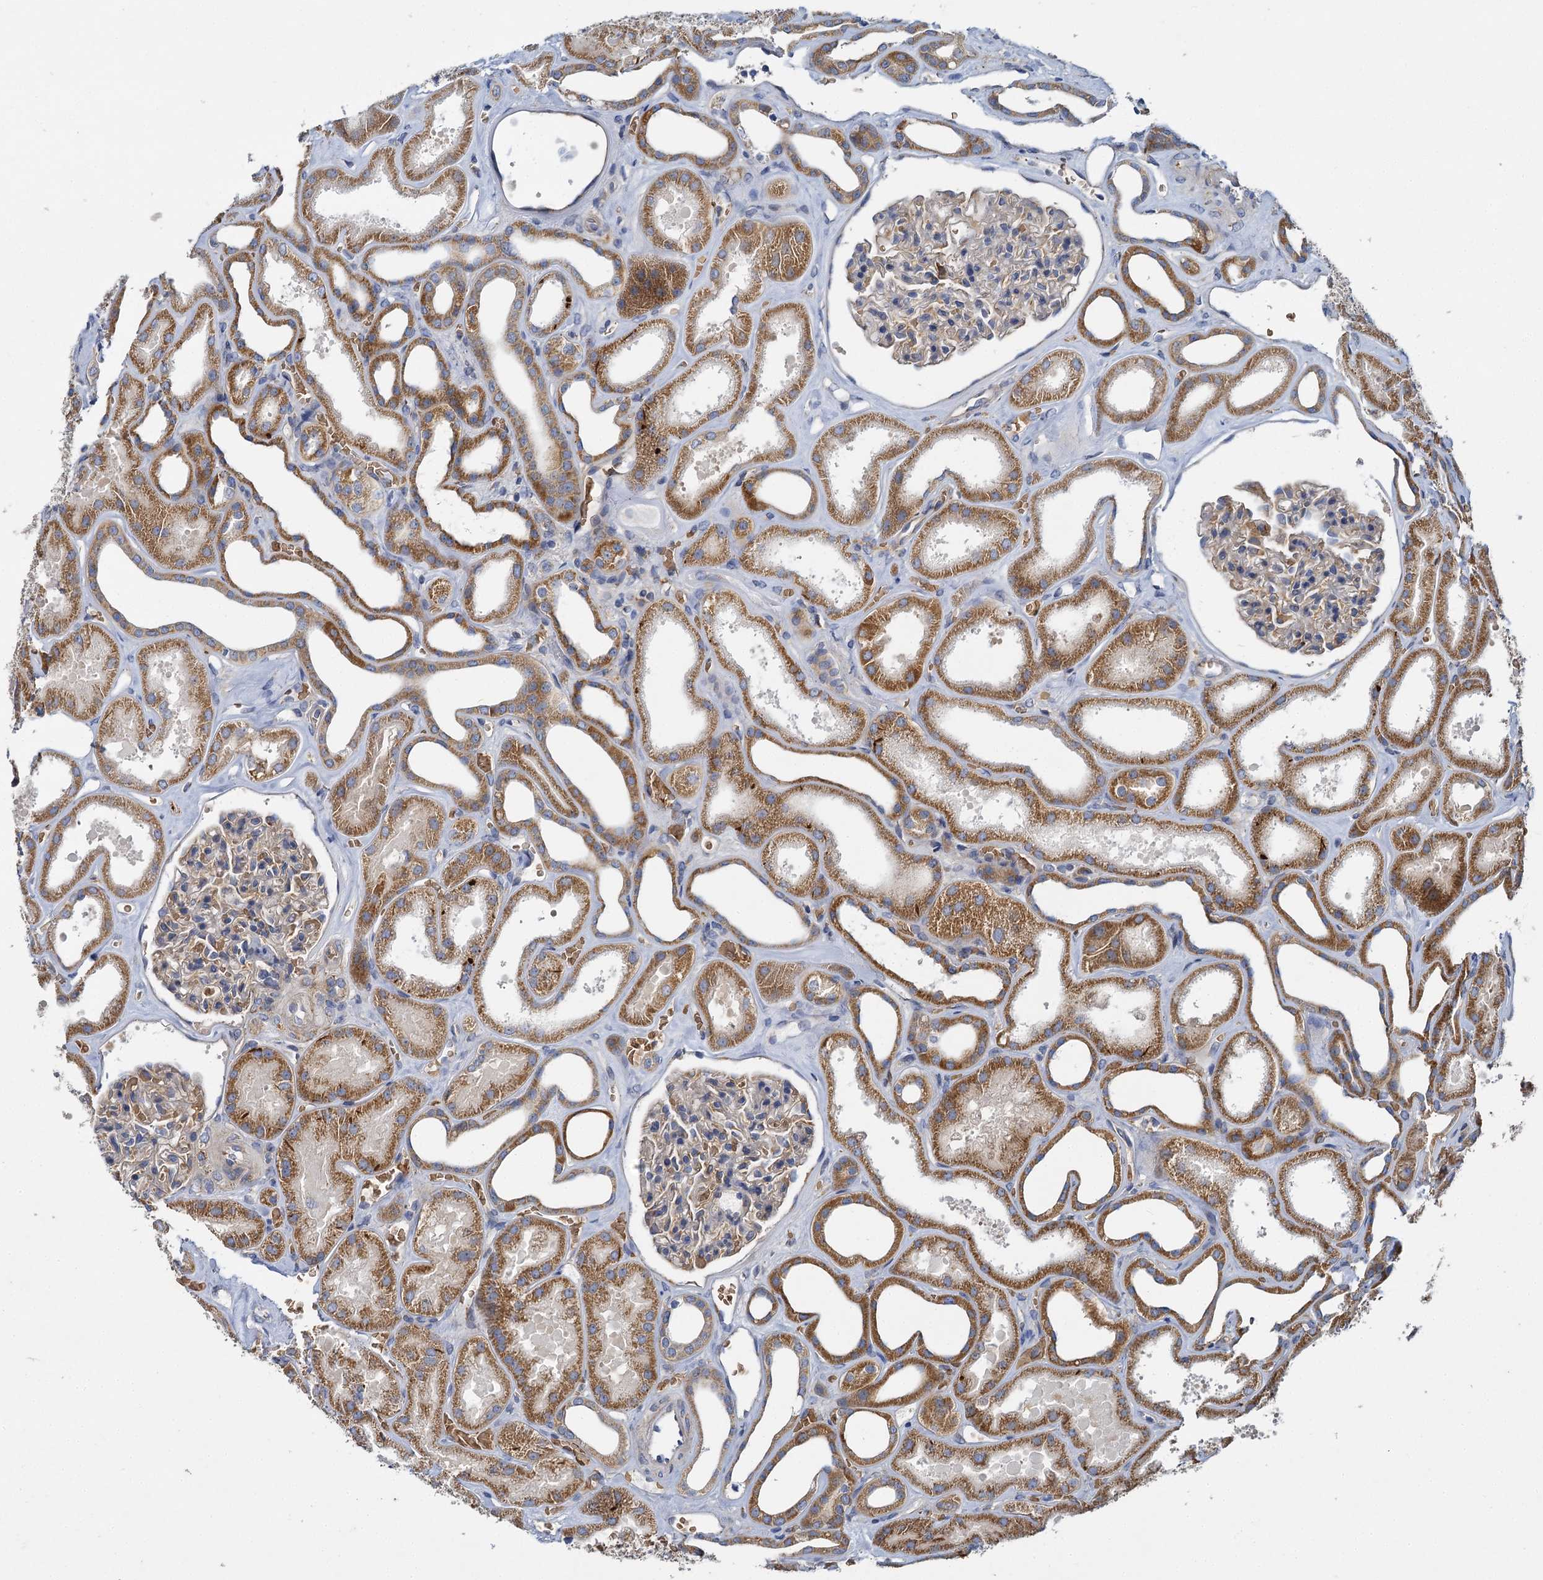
{"staining": {"intensity": "moderate", "quantity": "<25%", "location": "cytoplasmic/membranous"}, "tissue": "kidney", "cell_type": "Cells in glomeruli", "image_type": "normal", "snomed": [{"axis": "morphology", "description": "Normal tissue, NOS"}, {"axis": "morphology", "description": "Adenocarcinoma, NOS"}, {"axis": "topography", "description": "Kidney"}], "caption": "Immunohistochemical staining of unremarkable human kidney reveals moderate cytoplasmic/membranous protein expression in about <25% of cells in glomeruli.", "gene": "BCS1L", "patient": {"sex": "female", "age": 68}}